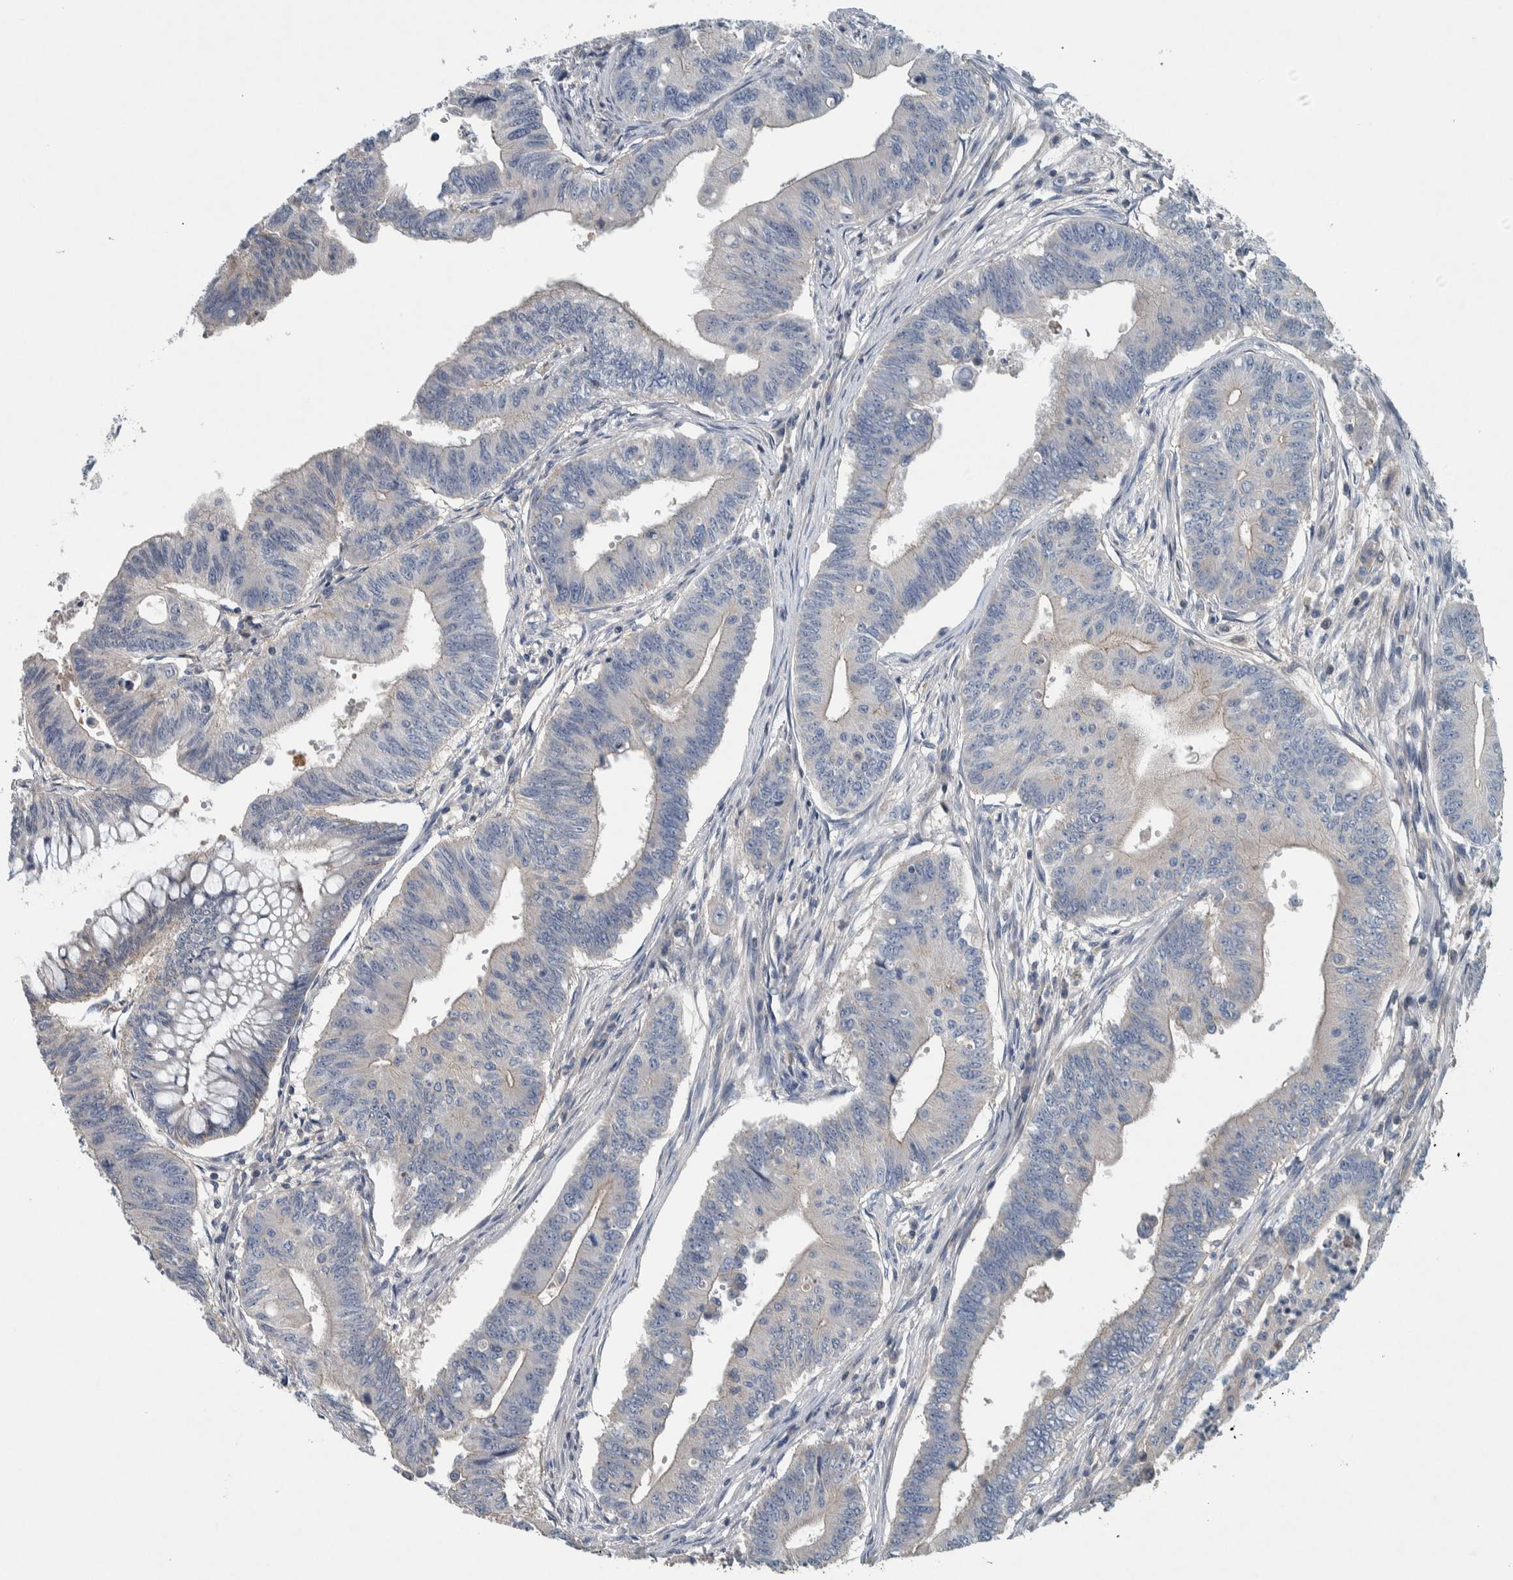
{"staining": {"intensity": "weak", "quantity": "<25%", "location": "cytoplasmic/membranous"}, "tissue": "colorectal cancer", "cell_type": "Tumor cells", "image_type": "cancer", "snomed": [{"axis": "morphology", "description": "Adenoma, NOS"}, {"axis": "morphology", "description": "Adenocarcinoma, NOS"}, {"axis": "topography", "description": "Colon"}], "caption": "Immunohistochemical staining of human colorectal cancer exhibits no significant expression in tumor cells.", "gene": "SERPINC1", "patient": {"sex": "male", "age": 79}}